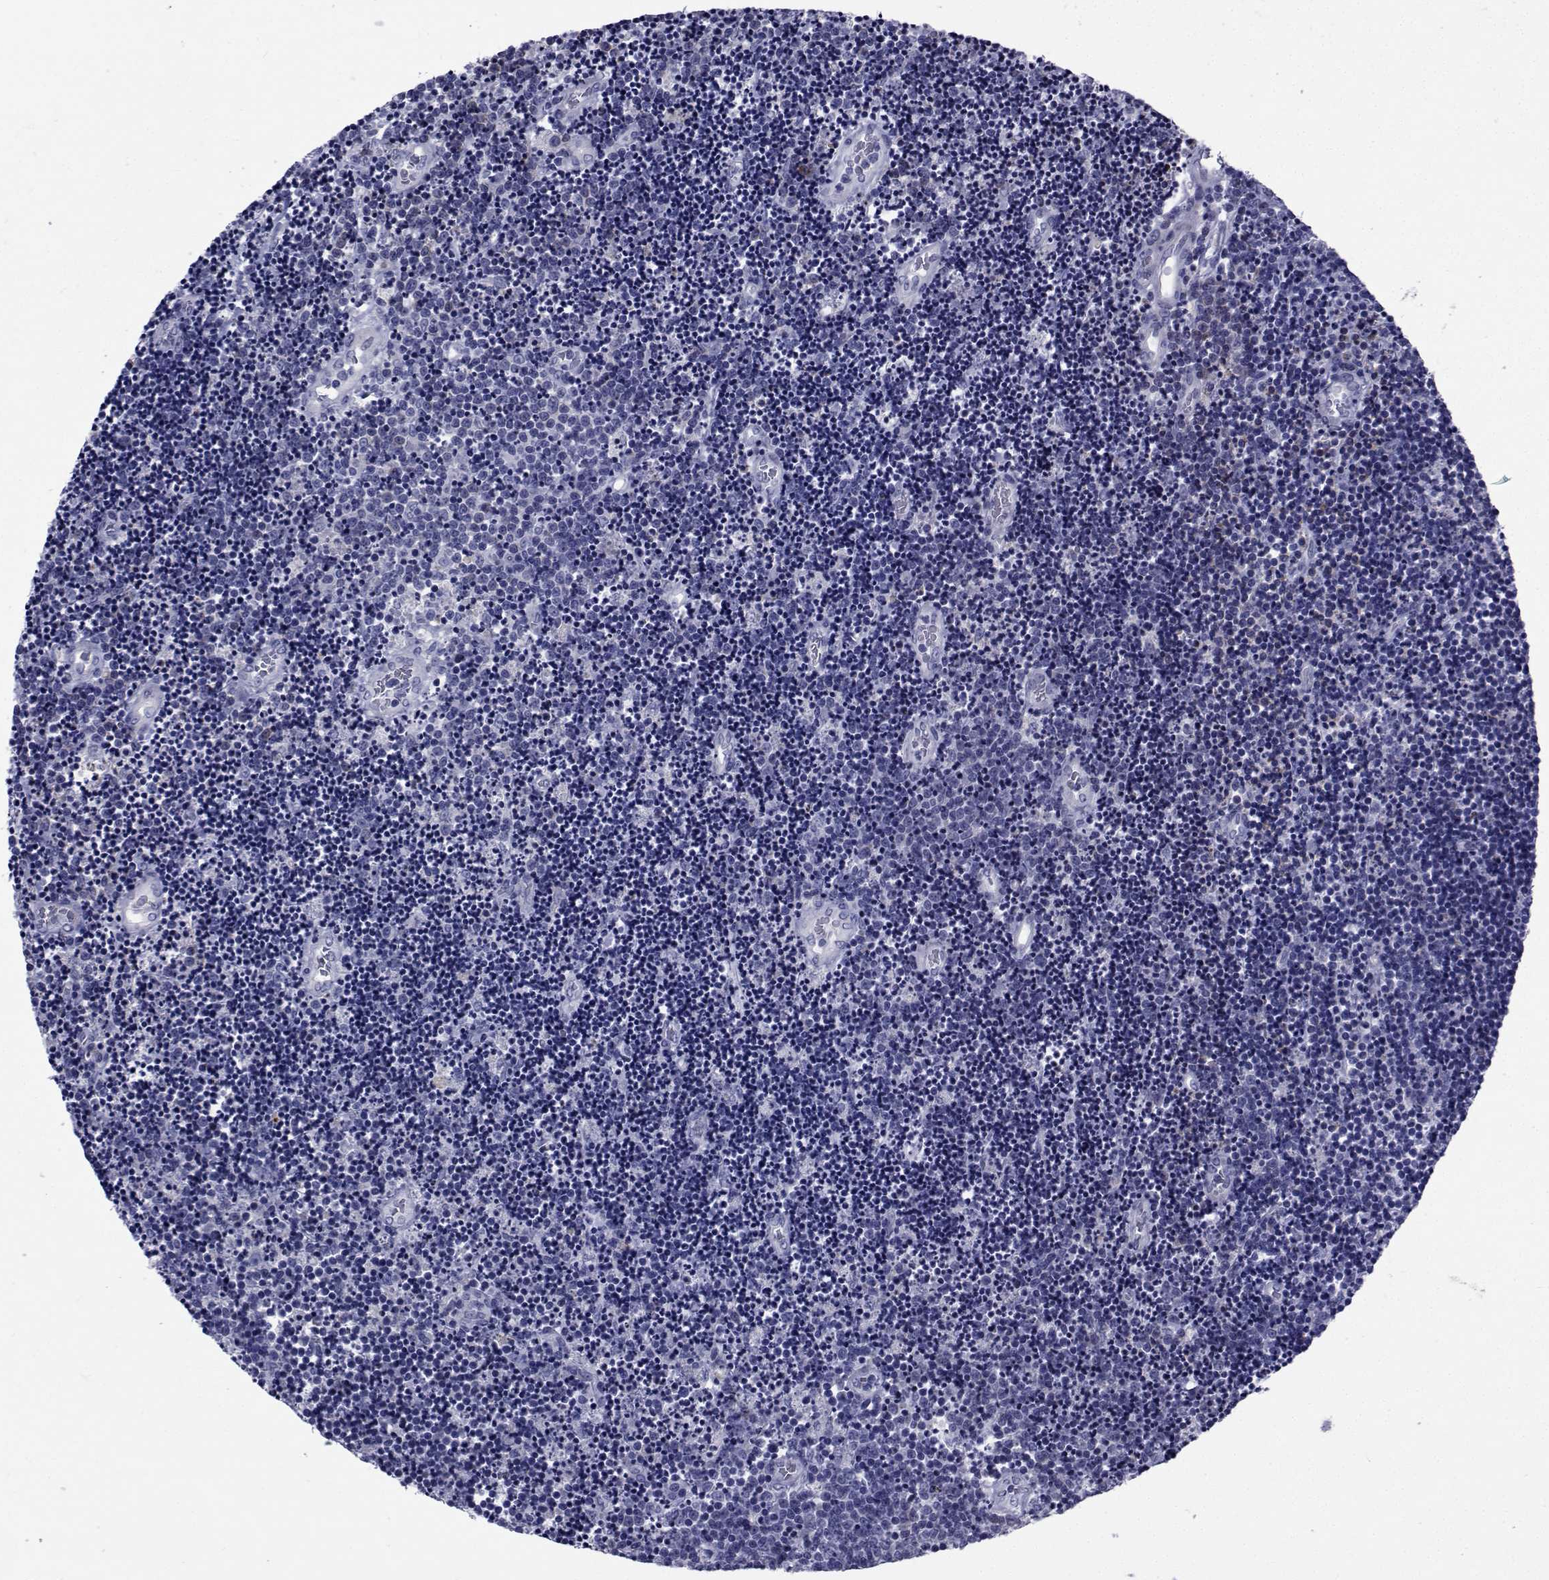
{"staining": {"intensity": "negative", "quantity": "none", "location": "none"}, "tissue": "lymphoma", "cell_type": "Tumor cells", "image_type": "cancer", "snomed": [{"axis": "morphology", "description": "Malignant lymphoma, non-Hodgkin's type, Low grade"}, {"axis": "topography", "description": "Brain"}], "caption": "There is no significant positivity in tumor cells of lymphoma.", "gene": "ROPN1", "patient": {"sex": "female", "age": 66}}